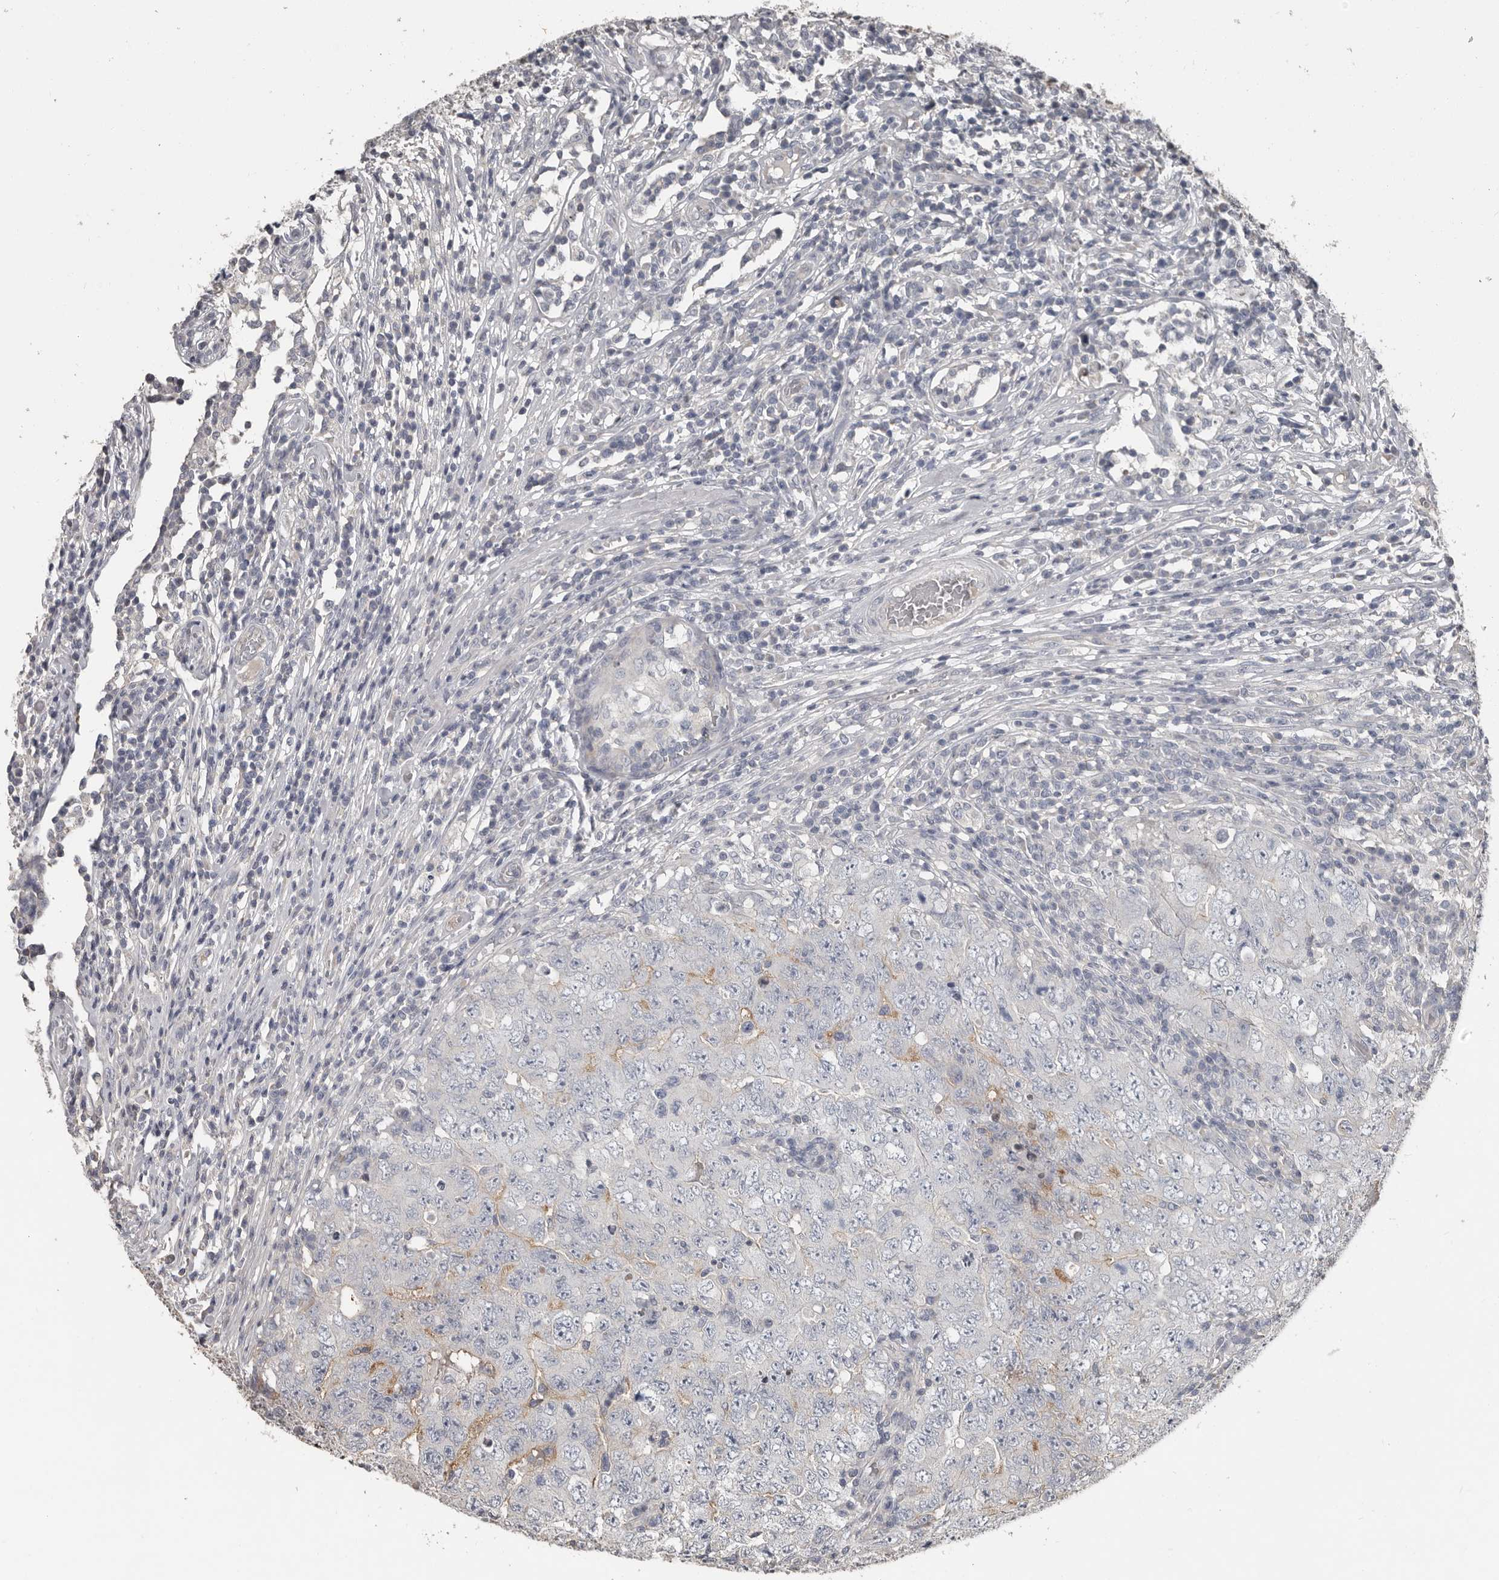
{"staining": {"intensity": "negative", "quantity": "none", "location": "none"}, "tissue": "testis cancer", "cell_type": "Tumor cells", "image_type": "cancer", "snomed": [{"axis": "morphology", "description": "Carcinoma, Embryonal, NOS"}, {"axis": "topography", "description": "Testis"}], "caption": "Tumor cells show no significant staining in testis cancer (embryonal carcinoma).", "gene": "CA6", "patient": {"sex": "male", "age": 26}}